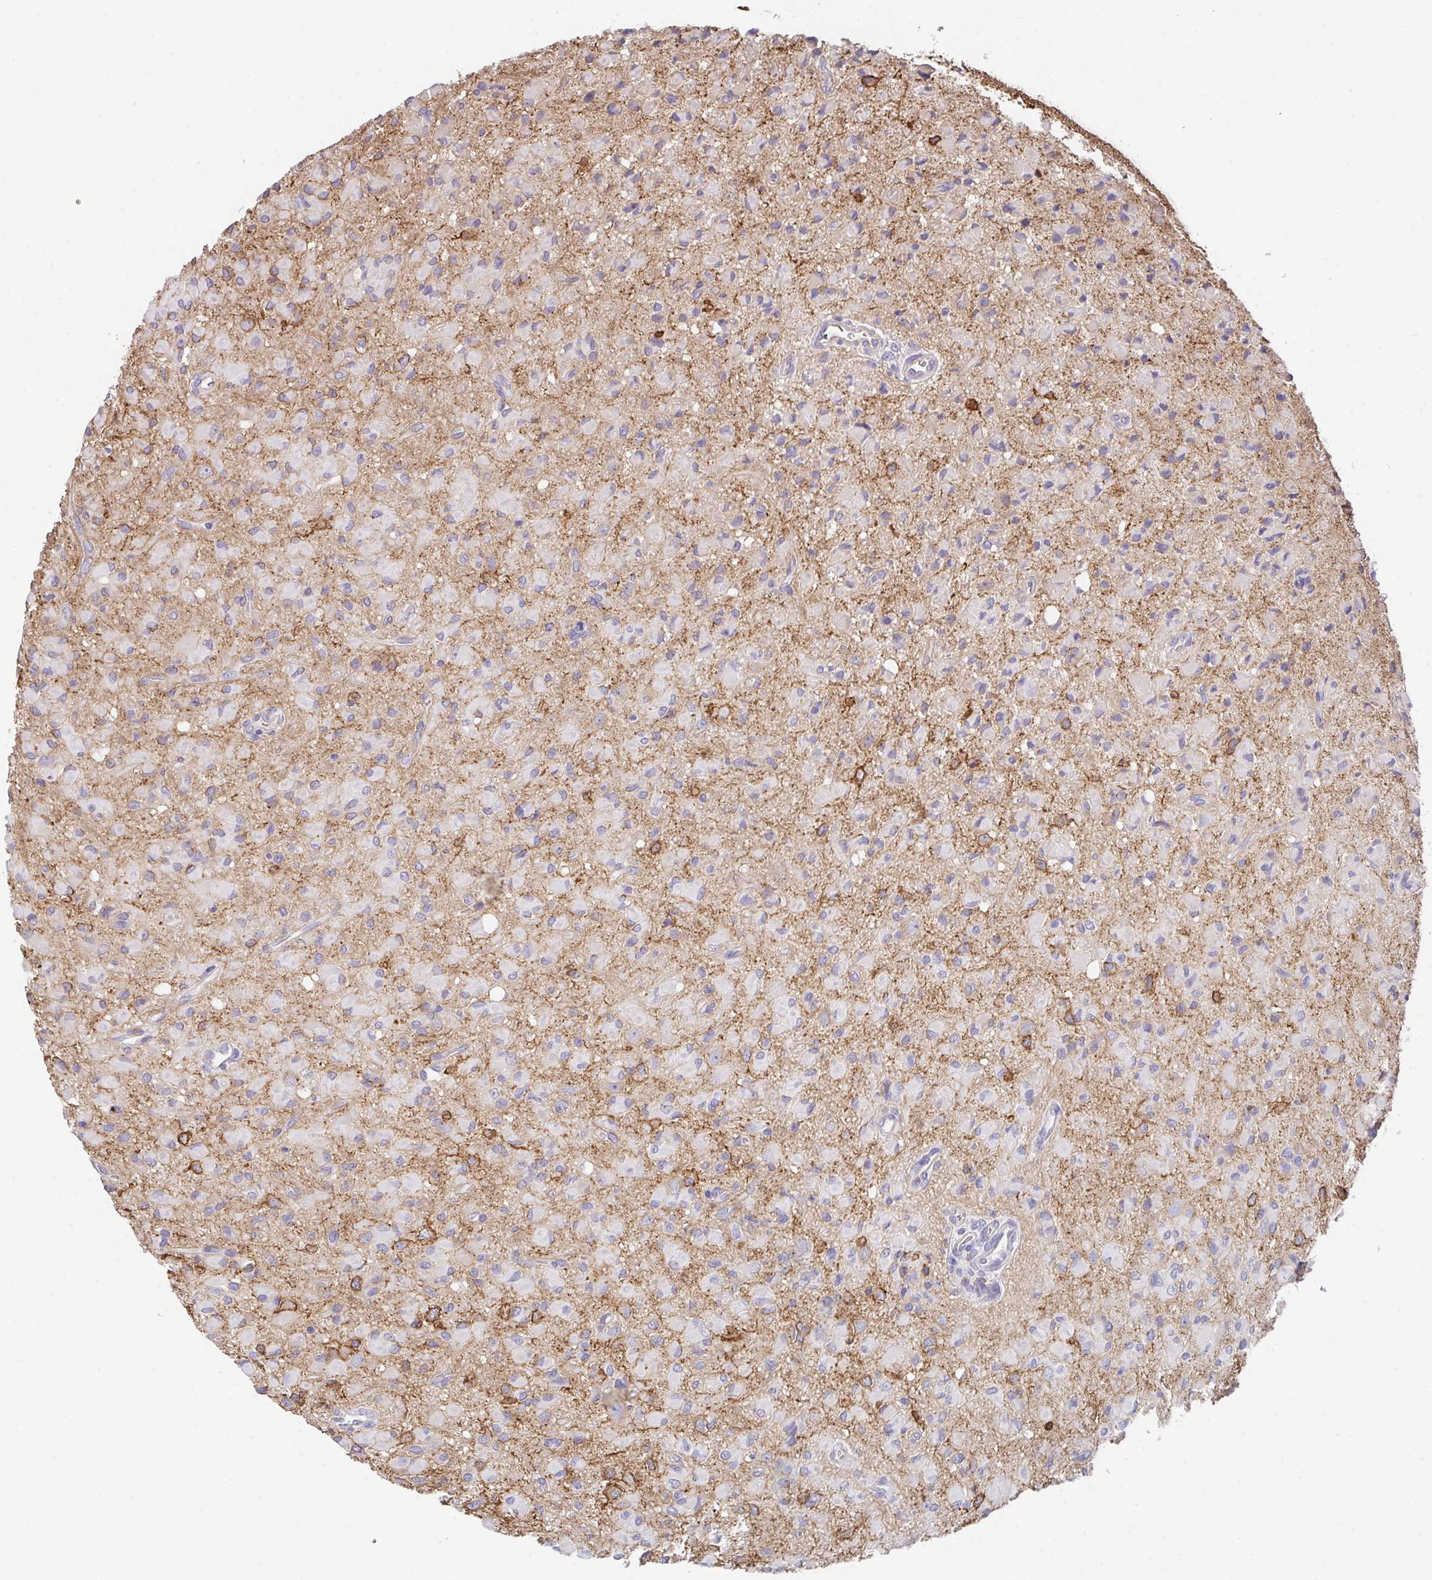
{"staining": {"intensity": "negative", "quantity": "none", "location": "none"}, "tissue": "glioma", "cell_type": "Tumor cells", "image_type": "cancer", "snomed": [{"axis": "morphology", "description": "Glioma, malignant, Low grade"}, {"axis": "topography", "description": "Brain"}], "caption": "Tumor cells are negative for protein expression in human glioma. (DAB immunohistochemistry (IHC) visualized using brightfield microscopy, high magnification).", "gene": "DBN1", "patient": {"sex": "female", "age": 33}}